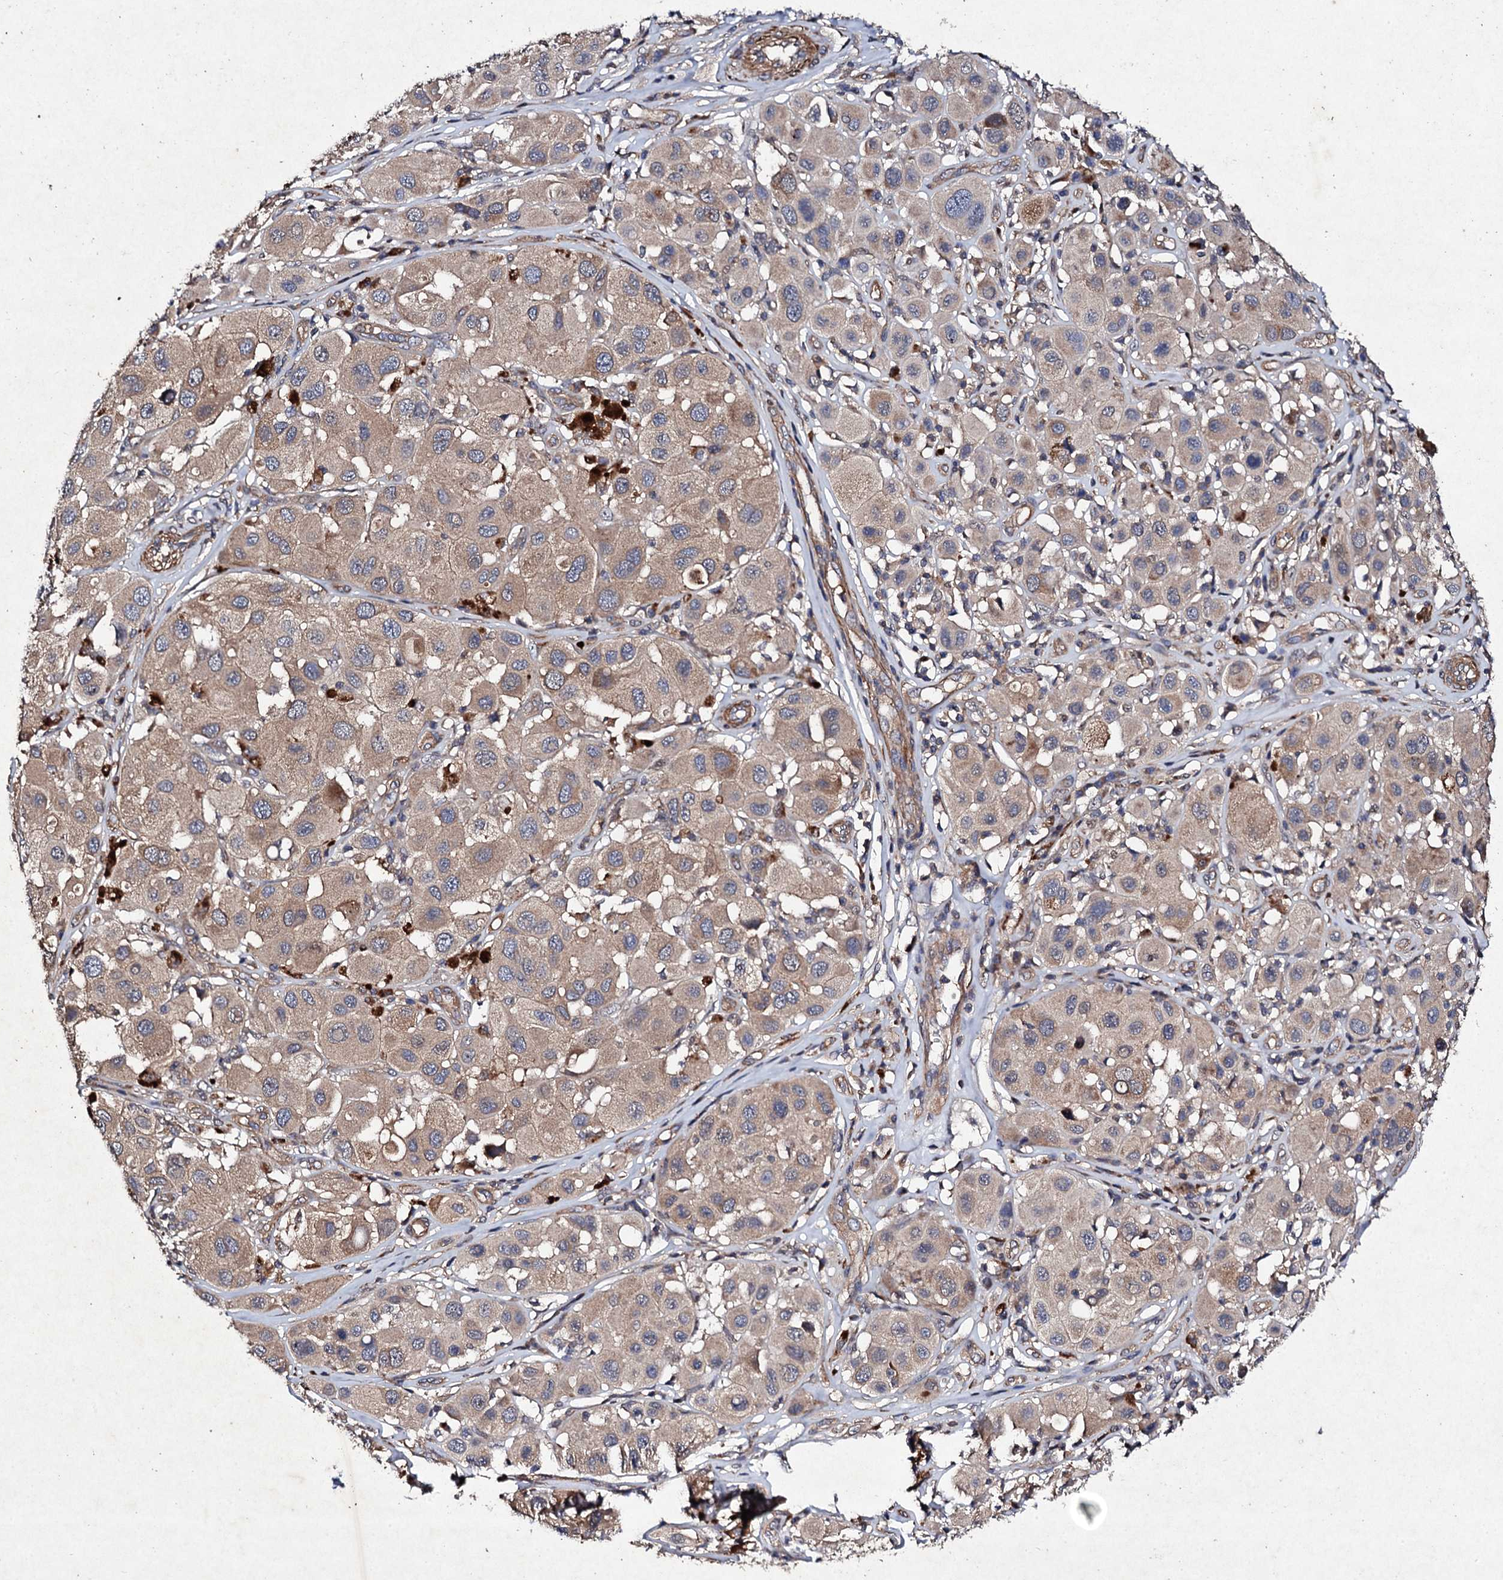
{"staining": {"intensity": "moderate", "quantity": ">75%", "location": "cytoplasmic/membranous"}, "tissue": "melanoma", "cell_type": "Tumor cells", "image_type": "cancer", "snomed": [{"axis": "morphology", "description": "Malignant melanoma, Metastatic site"}, {"axis": "topography", "description": "Skin"}], "caption": "Immunohistochemical staining of human malignant melanoma (metastatic site) displays moderate cytoplasmic/membranous protein expression in approximately >75% of tumor cells. The protein of interest is stained brown, and the nuclei are stained in blue (DAB IHC with brightfield microscopy, high magnification).", "gene": "MOCOS", "patient": {"sex": "male", "age": 41}}